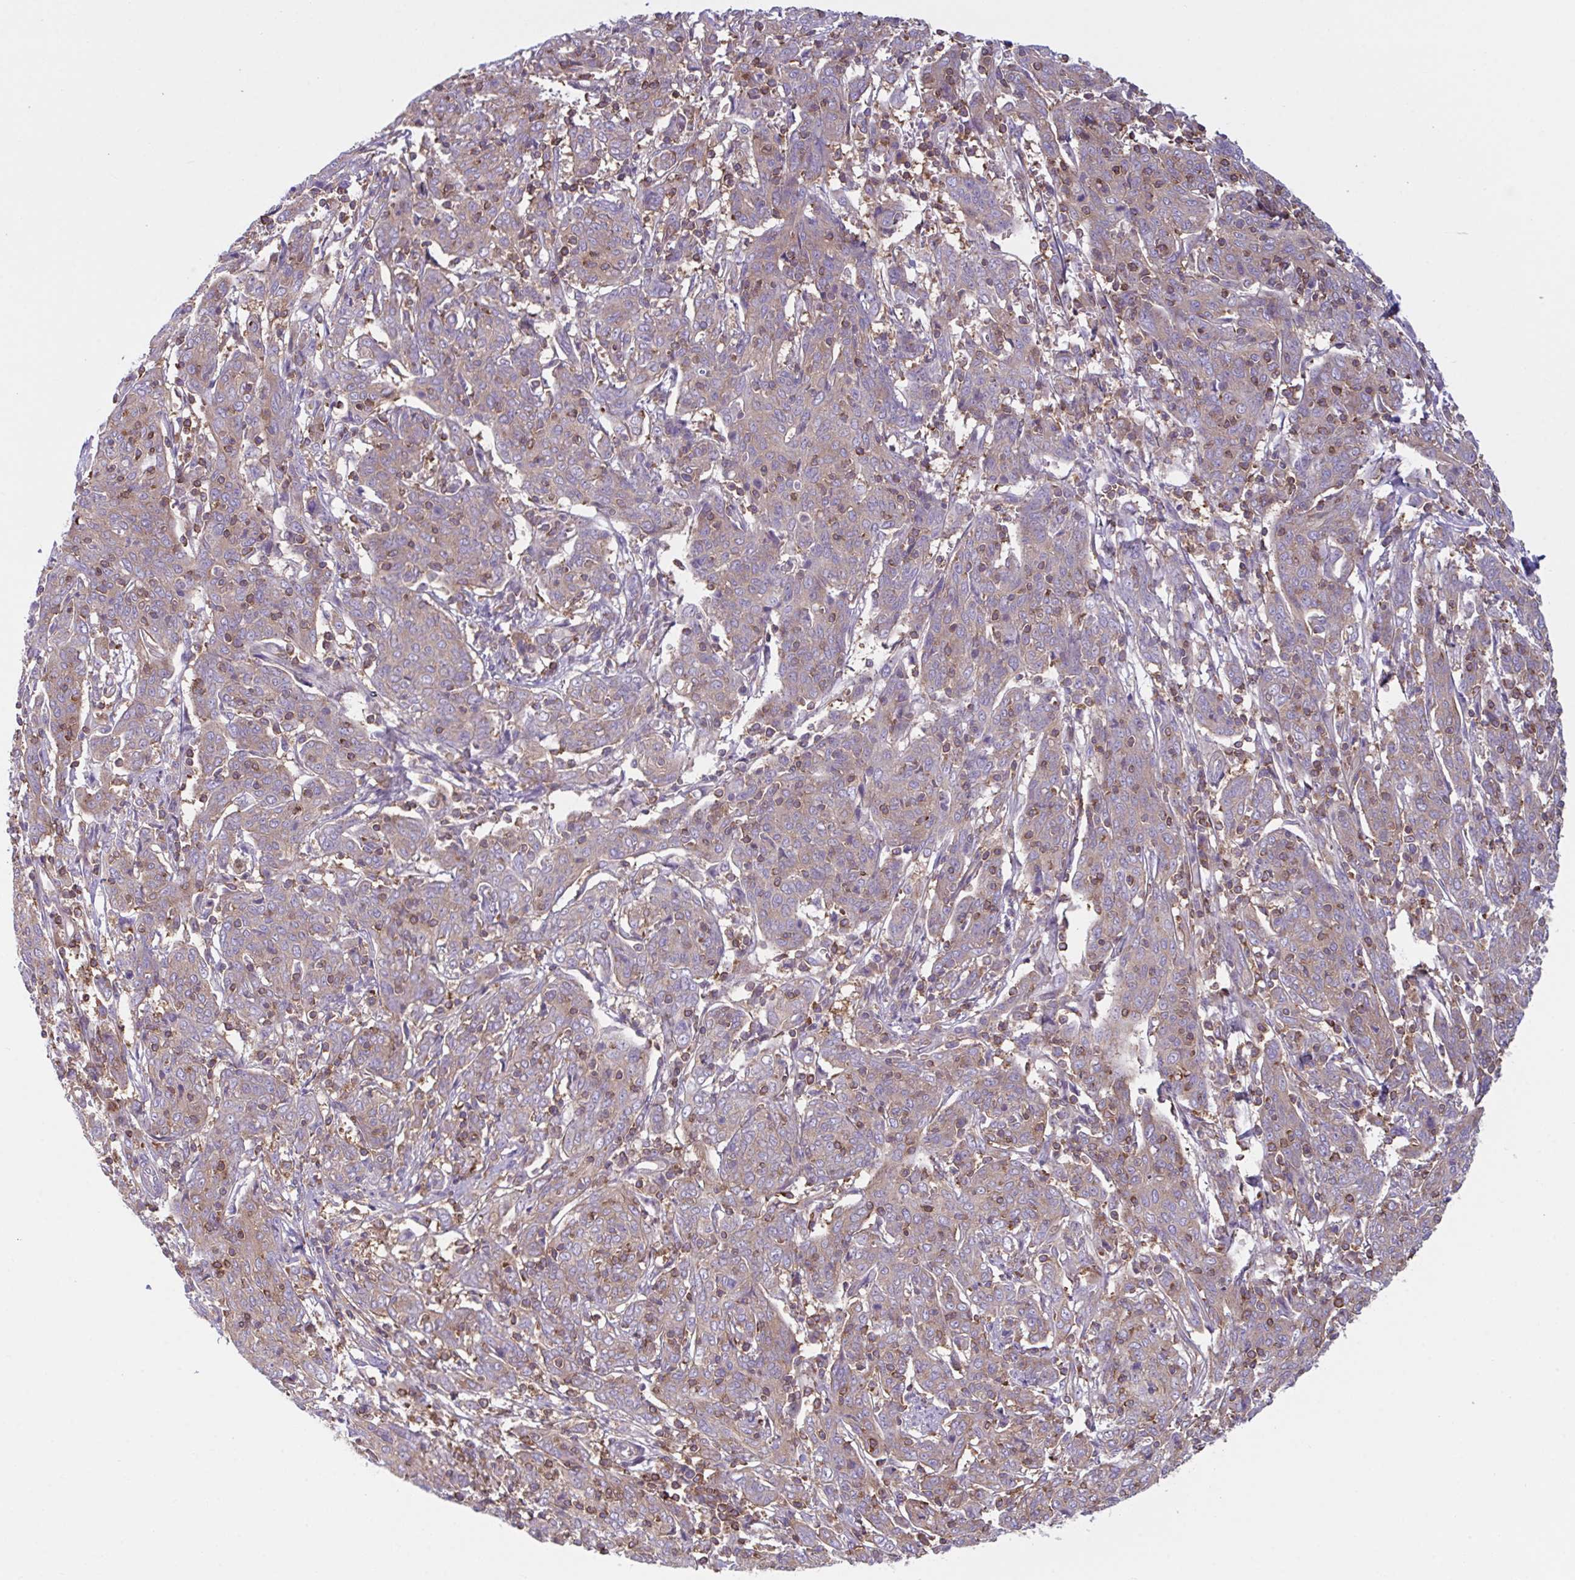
{"staining": {"intensity": "weak", "quantity": ">75%", "location": "cytoplasmic/membranous"}, "tissue": "cervical cancer", "cell_type": "Tumor cells", "image_type": "cancer", "snomed": [{"axis": "morphology", "description": "Squamous cell carcinoma, NOS"}, {"axis": "topography", "description": "Cervix"}], "caption": "This image demonstrates squamous cell carcinoma (cervical) stained with immunohistochemistry (IHC) to label a protein in brown. The cytoplasmic/membranous of tumor cells show weak positivity for the protein. Nuclei are counter-stained blue.", "gene": "TSC22D3", "patient": {"sex": "female", "age": 67}}